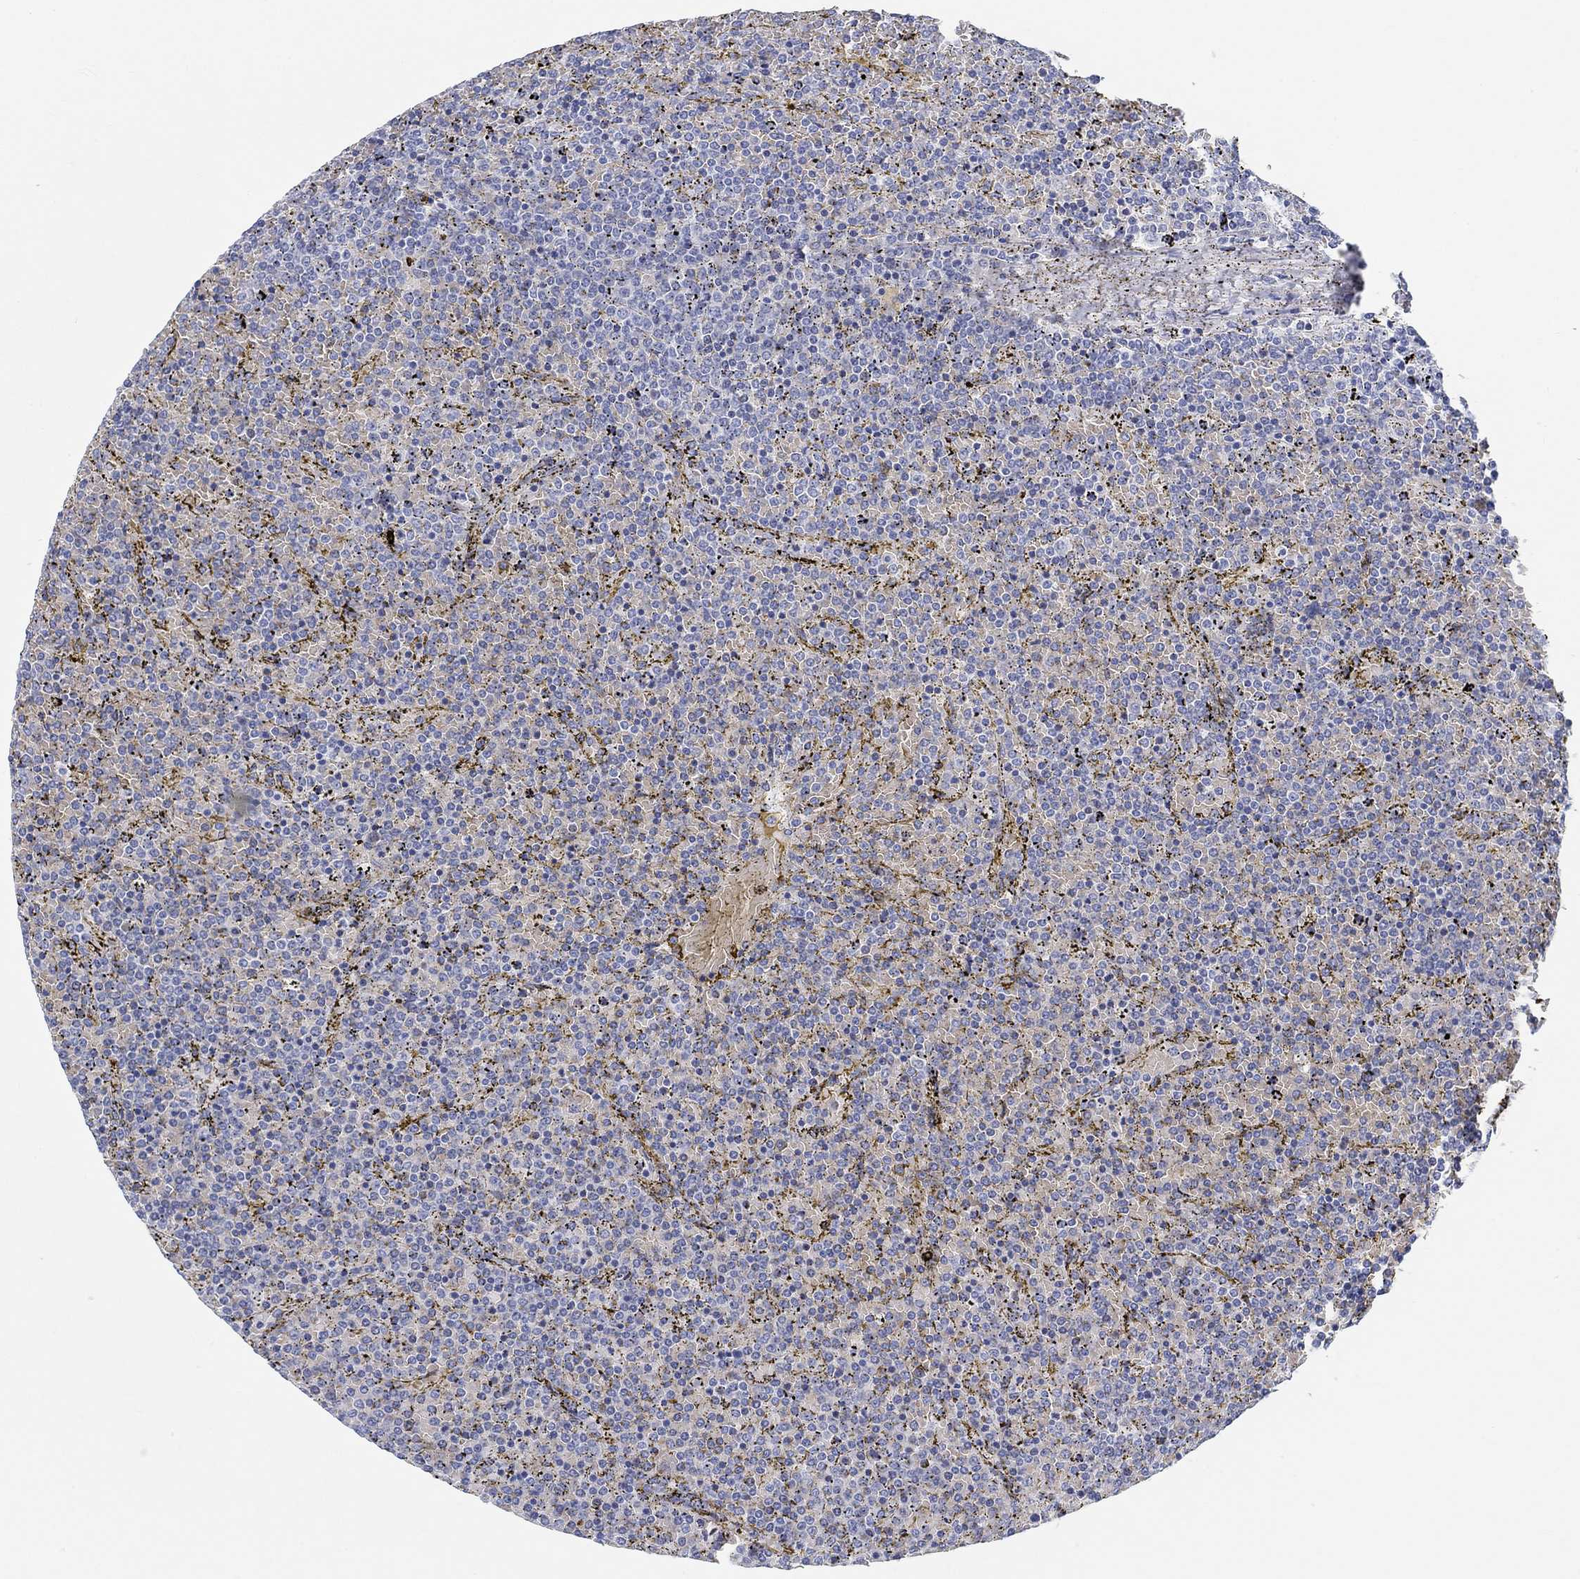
{"staining": {"intensity": "negative", "quantity": "none", "location": "none"}, "tissue": "lymphoma", "cell_type": "Tumor cells", "image_type": "cancer", "snomed": [{"axis": "morphology", "description": "Malignant lymphoma, non-Hodgkin's type, Low grade"}, {"axis": "topography", "description": "Spleen"}], "caption": "Low-grade malignant lymphoma, non-Hodgkin's type was stained to show a protein in brown. There is no significant positivity in tumor cells.", "gene": "GRIA3", "patient": {"sex": "female", "age": 77}}